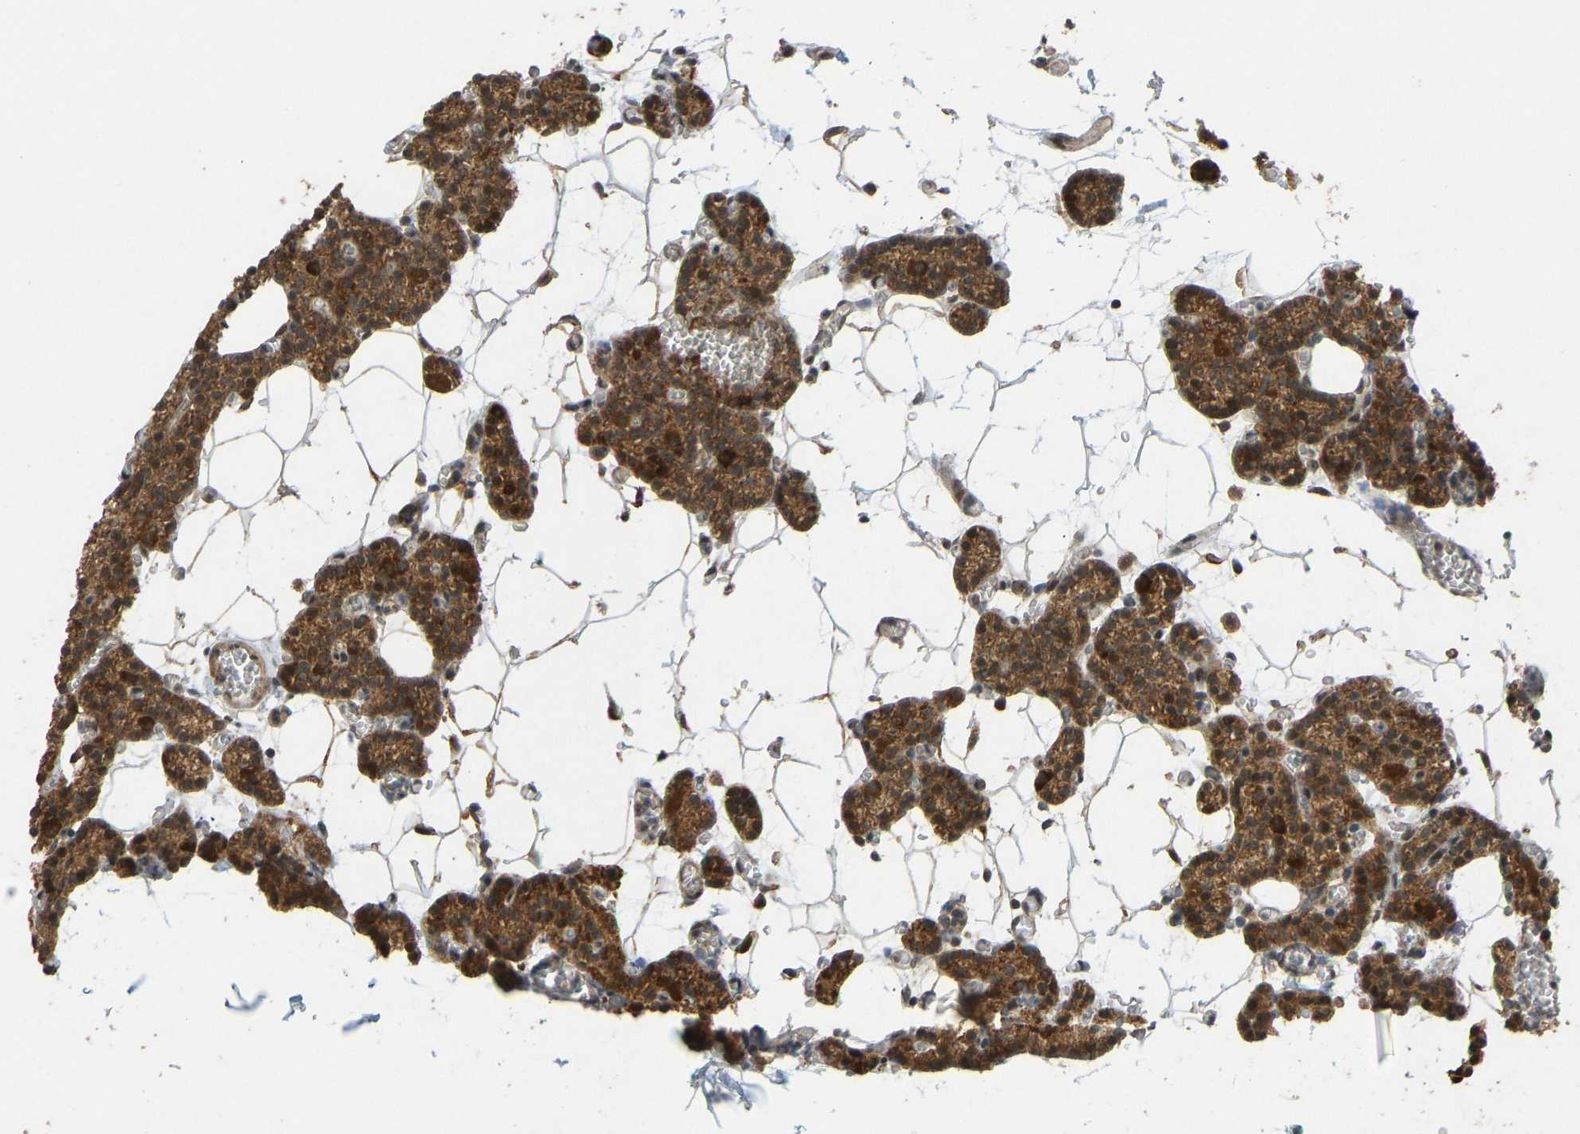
{"staining": {"intensity": "strong", "quantity": ">75%", "location": "cytoplasmic/membranous"}, "tissue": "parathyroid gland", "cell_type": "Glandular cells", "image_type": "normal", "snomed": [{"axis": "morphology", "description": "Normal tissue, NOS"}, {"axis": "morphology", "description": "Adenoma, NOS"}, {"axis": "topography", "description": "Parathyroid gland"}], "caption": "Parathyroid gland stained with immunohistochemistry exhibits strong cytoplasmic/membranous staining in about >75% of glandular cells.", "gene": "ACADS", "patient": {"sex": "female", "age": 58}}